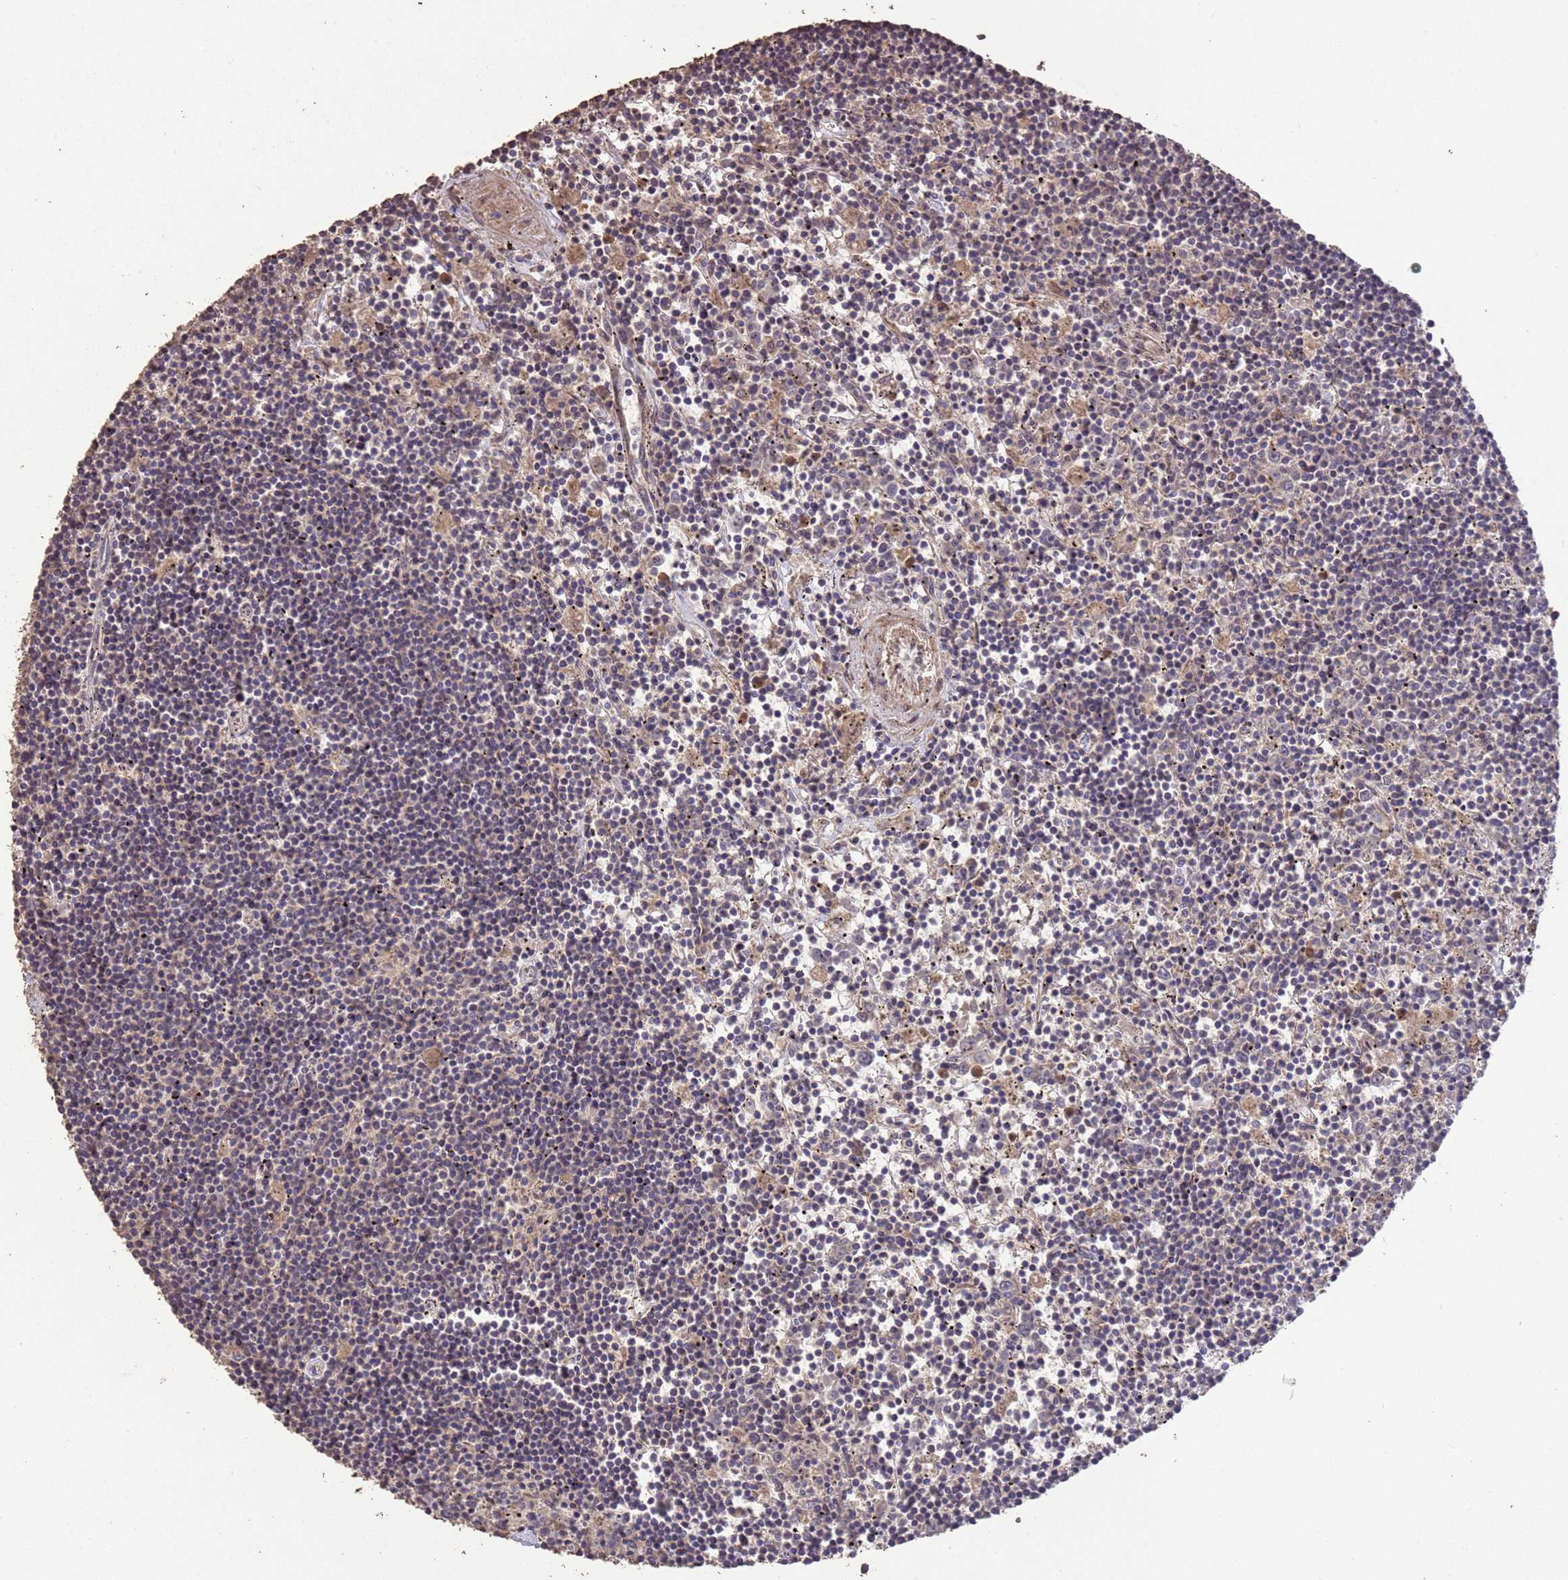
{"staining": {"intensity": "negative", "quantity": "none", "location": "none"}, "tissue": "lymphoma", "cell_type": "Tumor cells", "image_type": "cancer", "snomed": [{"axis": "morphology", "description": "Malignant lymphoma, non-Hodgkin's type, Low grade"}, {"axis": "topography", "description": "Spleen"}], "caption": "DAB immunohistochemical staining of malignant lymphoma, non-Hodgkin's type (low-grade) exhibits no significant staining in tumor cells. (Brightfield microscopy of DAB (3,3'-diaminobenzidine) immunohistochemistry (IHC) at high magnification).", "gene": "SLC9B2", "patient": {"sex": "male", "age": 76}}